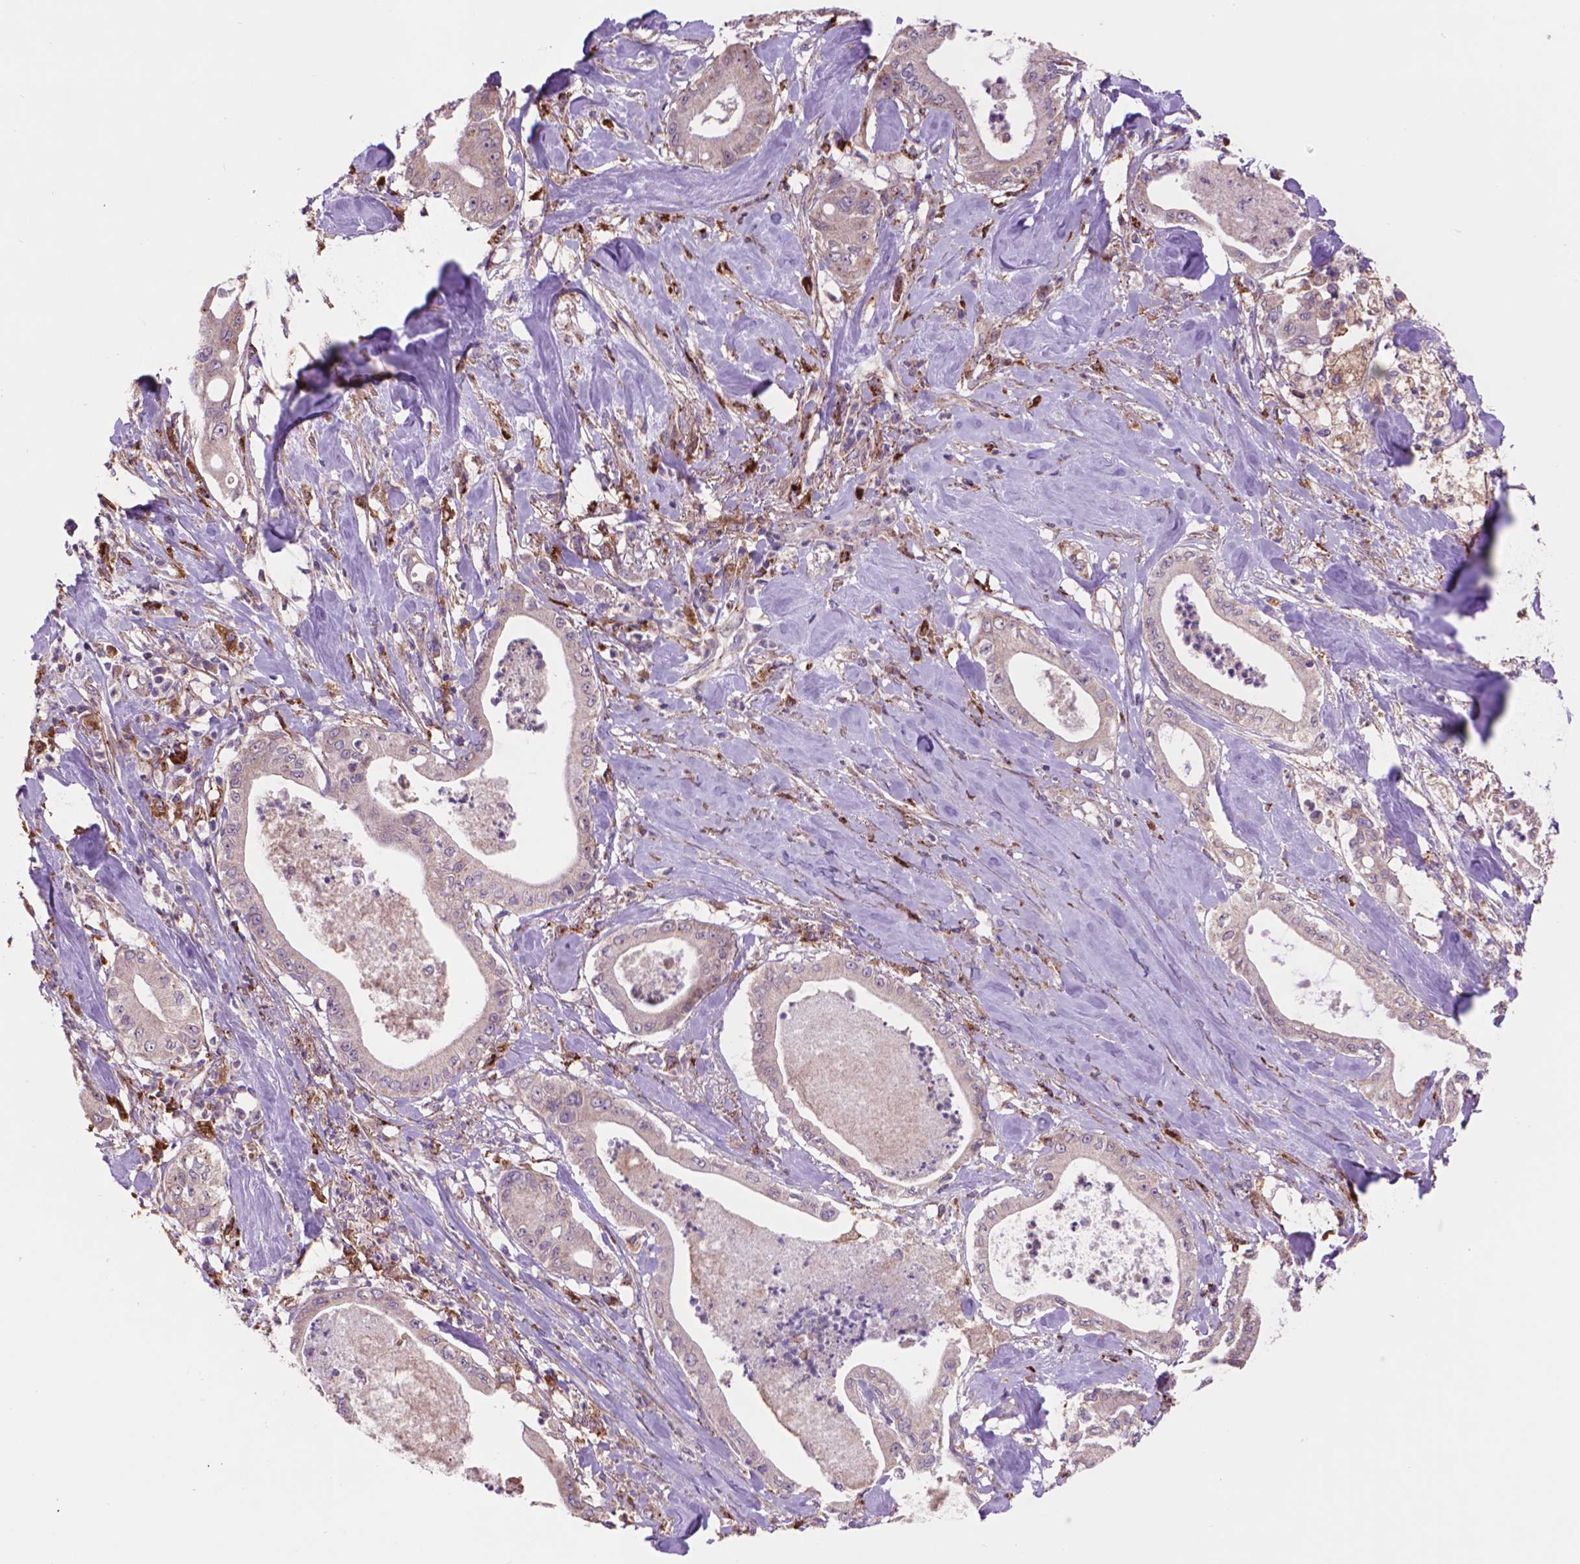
{"staining": {"intensity": "negative", "quantity": "none", "location": "none"}, "tissue": "pancreatic cancer", "cell_type": "Tumor cells", "image_type": "cancer", "snomed": [{"axis": "morphology", "description": "Adenocarcinoma, NOS"}, {"axis": "topography", "description": "Pancreas"}], "caption": "This is an immunohistochemistry photomicrograph of human pancreatic cancer (adenocarcinoma). There is no positivity in tumor cells.", "gene": "GLB1", "patient": {"sex": "male", "age": 71}}